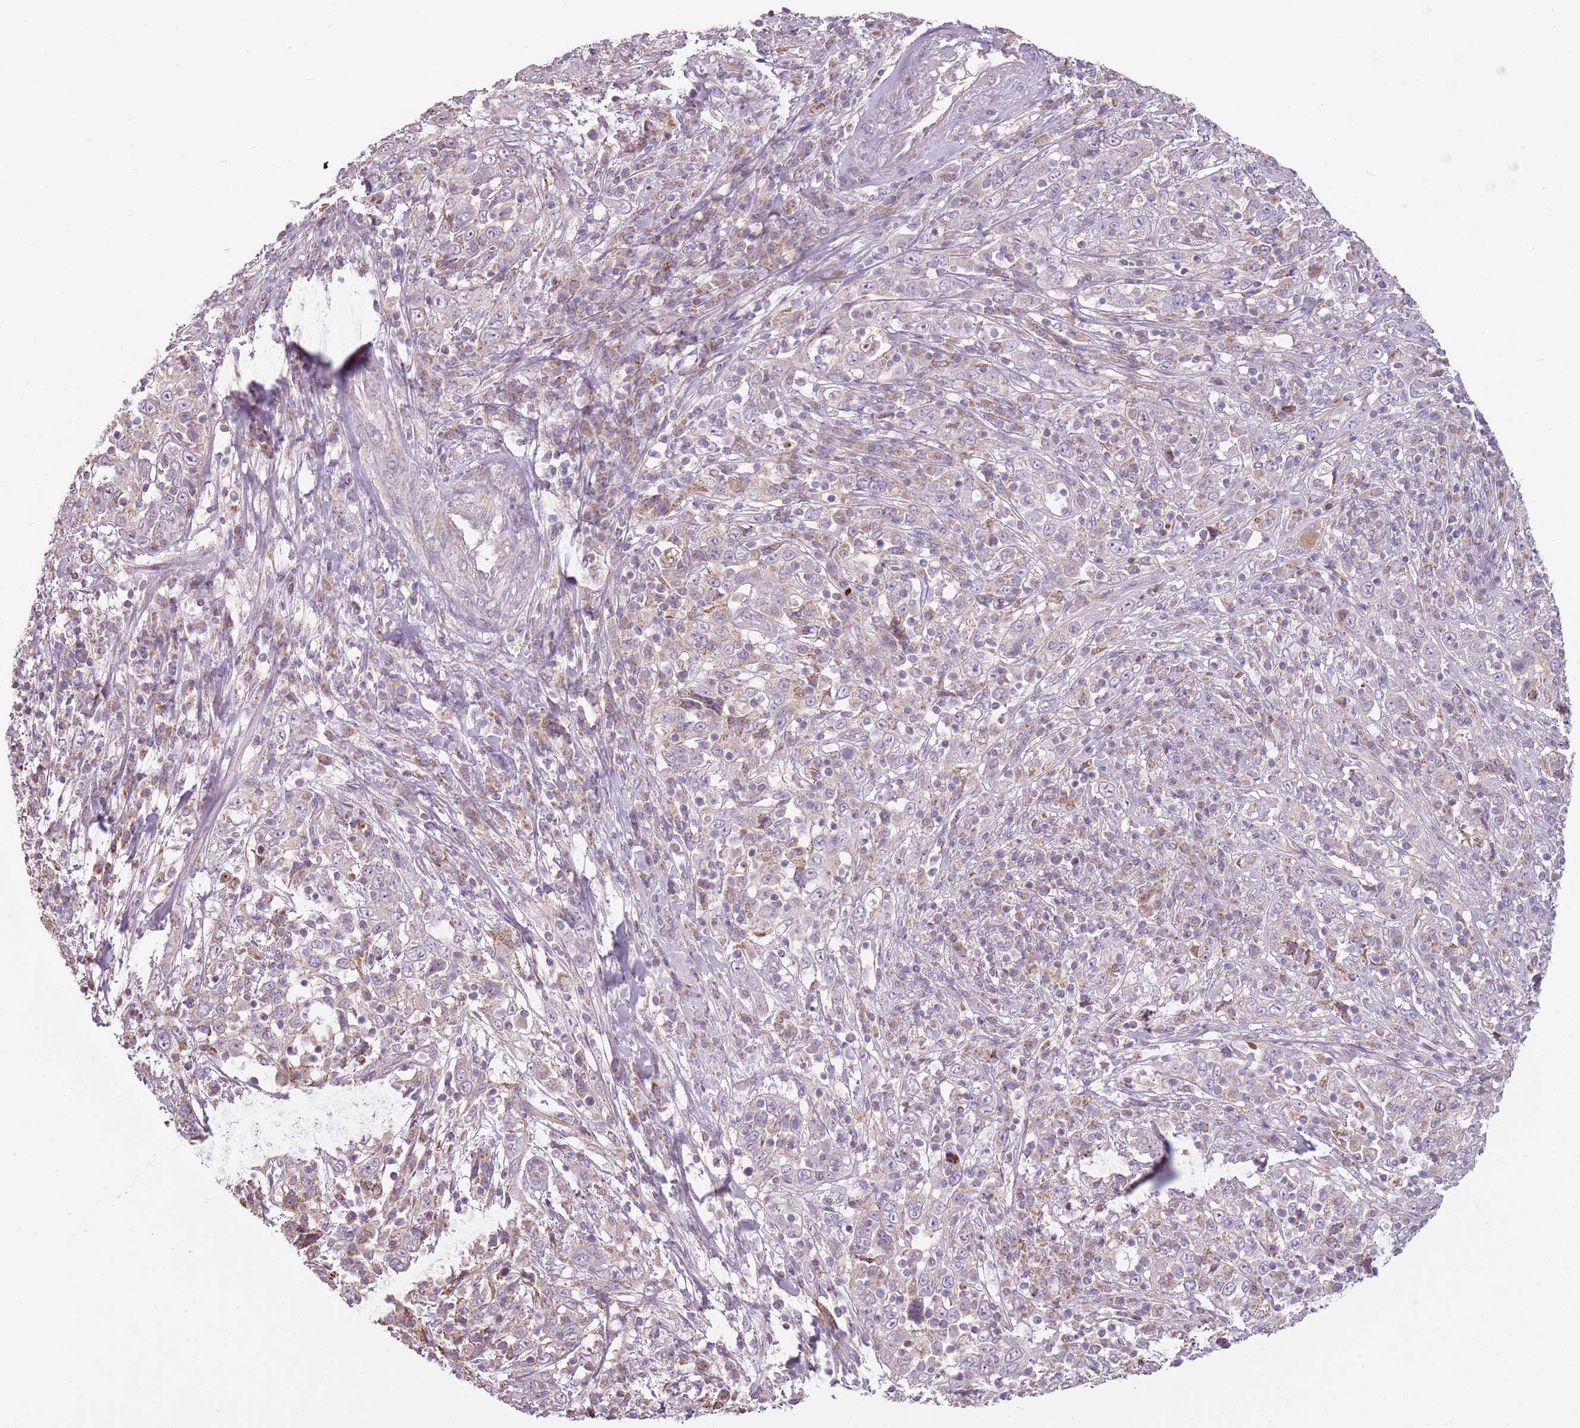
{"staining": {"intensity": "weak", "quantity": "<25%", "location": "cytoplasmic/membranous"}, "tissue": "cervical cancer", "cell_type": "Tumor cells", "image_type": "cancer", "snomed": [{"axis": "morphology", "description": "Squamous cell carcinoma, NOS"}, {"axis": "topography", "description": "Cervix"}], "caption": "Squamous cell carcinoma (cervical) was stained to show a protein in brown. There is no significant expression in tumor cells. Brightfield microscopy of IHC stained with DAB (brown) and hematoxylin (blue), captured at high magnification.", "gene": "ZNF530", "patient": {"sex": "female", "age": 46}}